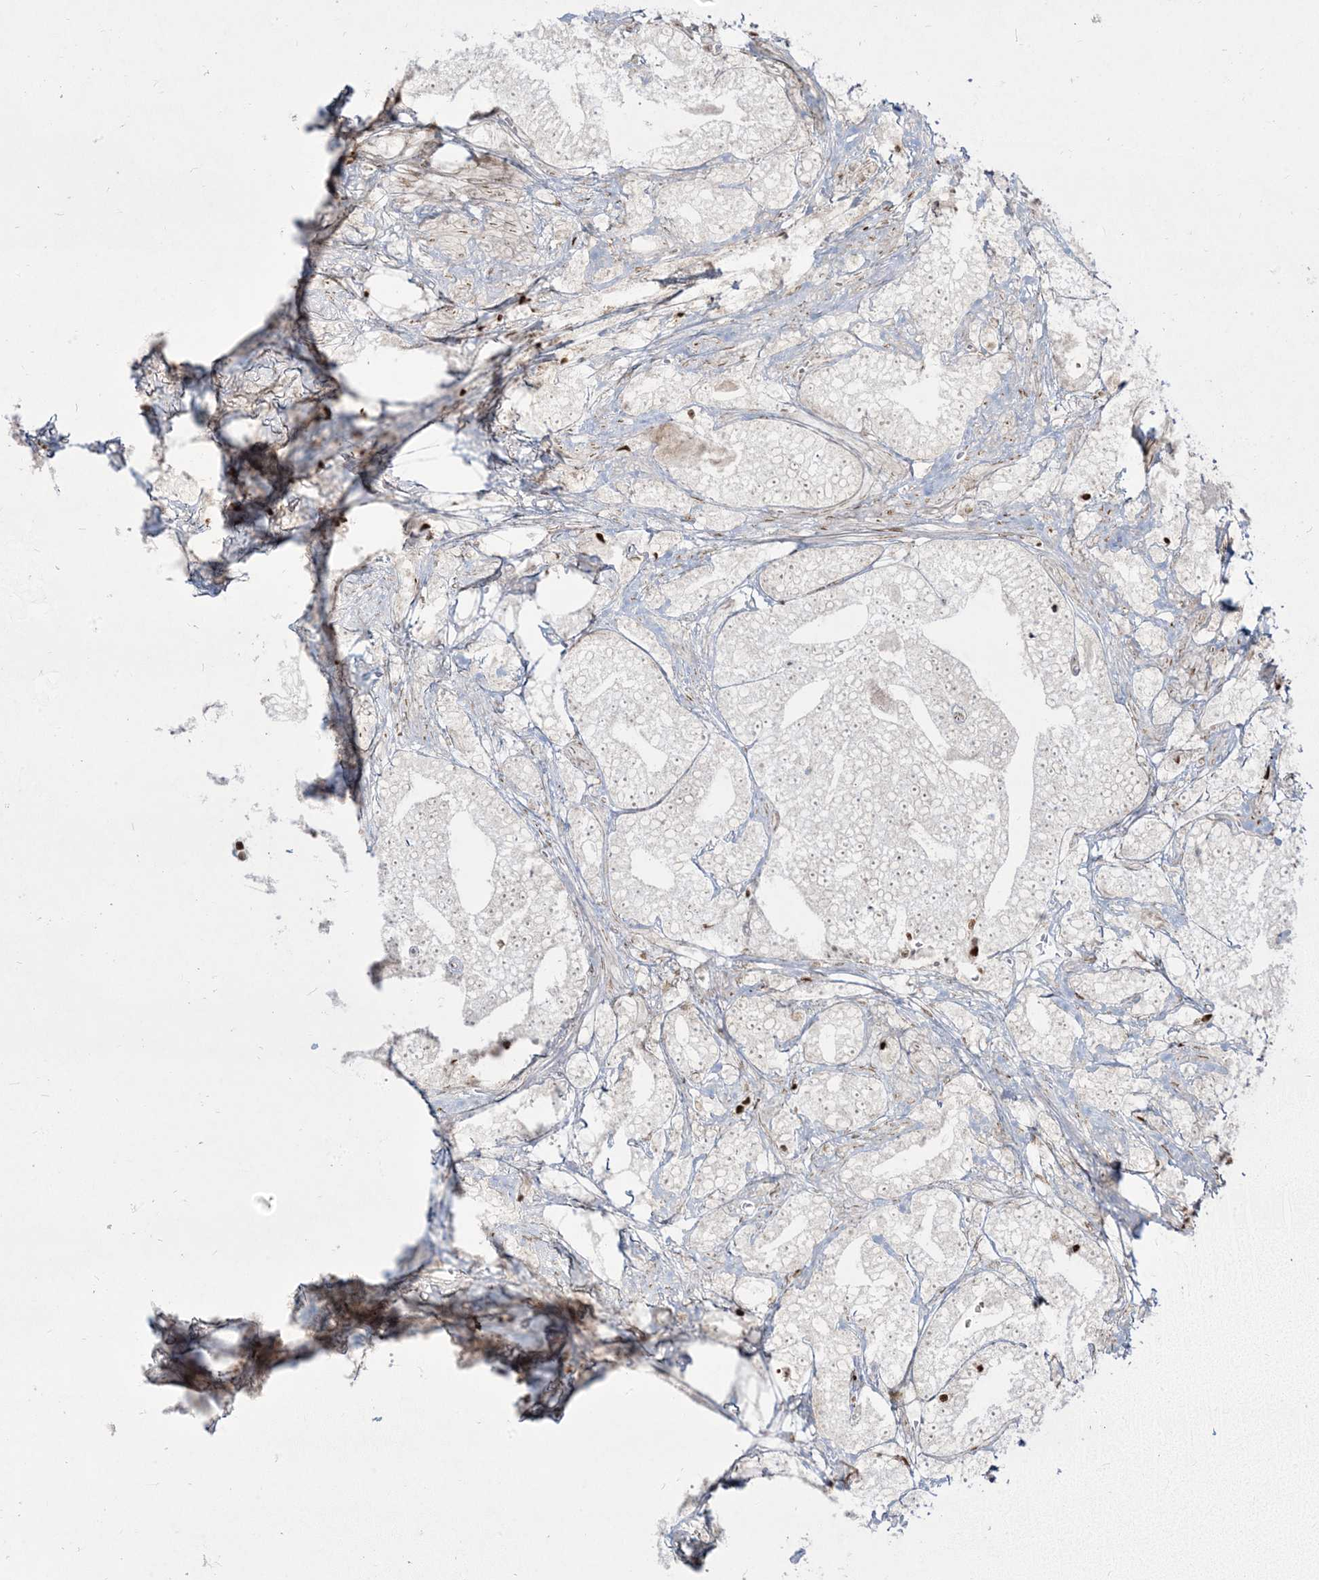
{"staining": {"intensity": "negative", "quantity": "none", "location": "none"}, "tissue": "prostate cancer", "cell_type": "Tumor cells", "image_type": "cancer", "snomed": [{"axis": "morphology", "description": "Adenocarcinoma, High grade"}, {"axis": "topography", "description": "Prostate and seminal vesicle, NOS"}], "caption": "This is a image of immunohistochemistry (IHC) staining of prostate high-grade adenocarcinoma, which shows no expression in tumor cells. The staining was performed using DAB to visualize the protein expression in brown, while the nuclei were stained in blue with hematoxylin (Magnification: 20x).", "gene": "RBM10", "patient": {"sex": "male", "age": 67}}